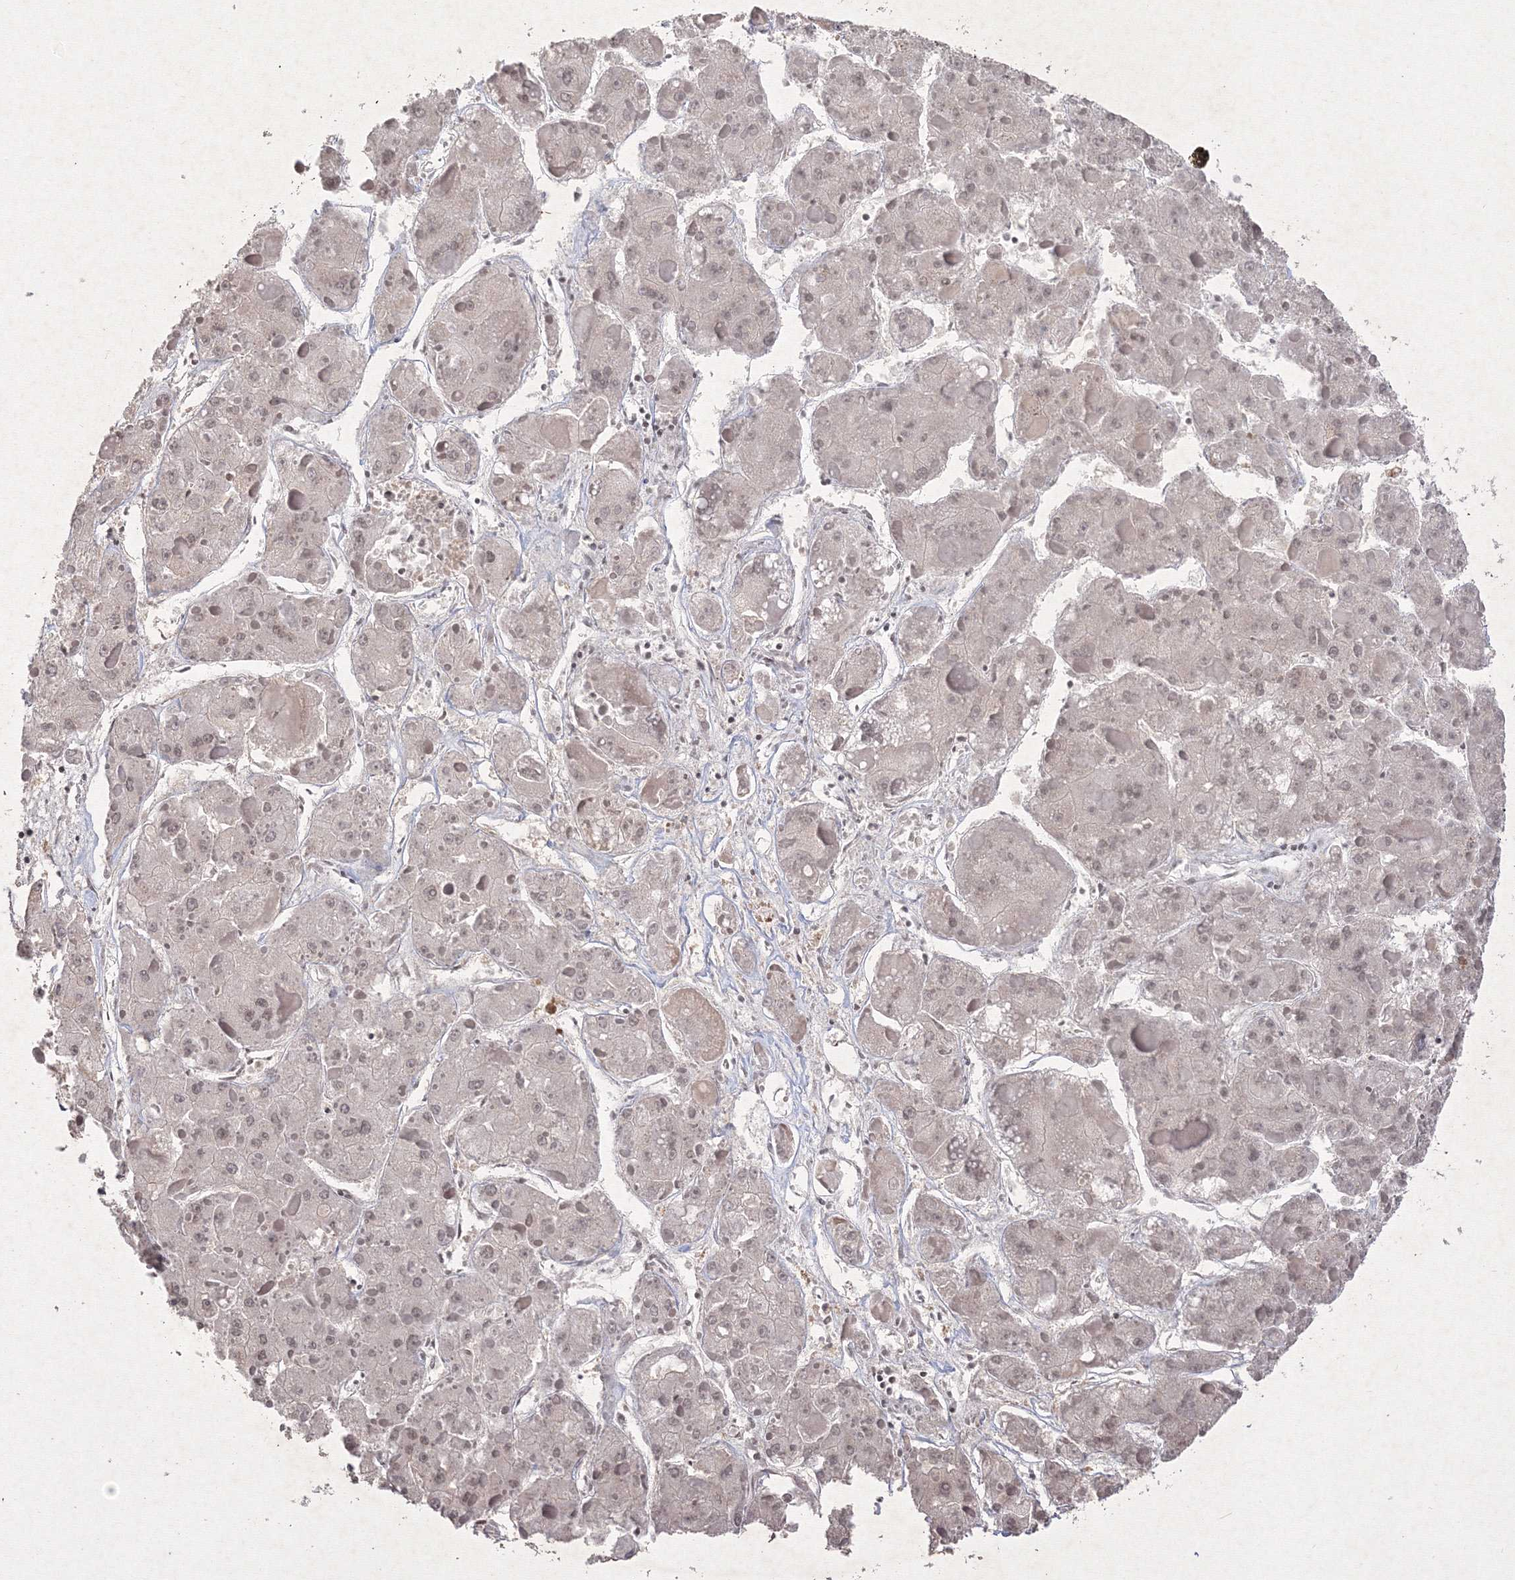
{"staining": {"intensity": "weak", "quantity": ">75%", "location": "nuclear"}, "tissue": "liver cancer", "cell_type": "Tumor cells", "image_type": "cancer", "snomed": [{"axis": "morphology", "description": "Carcinoma, Hepatocellular, NOS"}, {"axis": "topography", "description": "Liver"}], "caption": "Immunohistochemistry (DAB) staining of human liver hepatocellular carcinoma displays weak nuclear protein positivity in about >75% of tumor cells.", "gene": "NXPE3", "patient": {"sex": "female", "age": 73}}